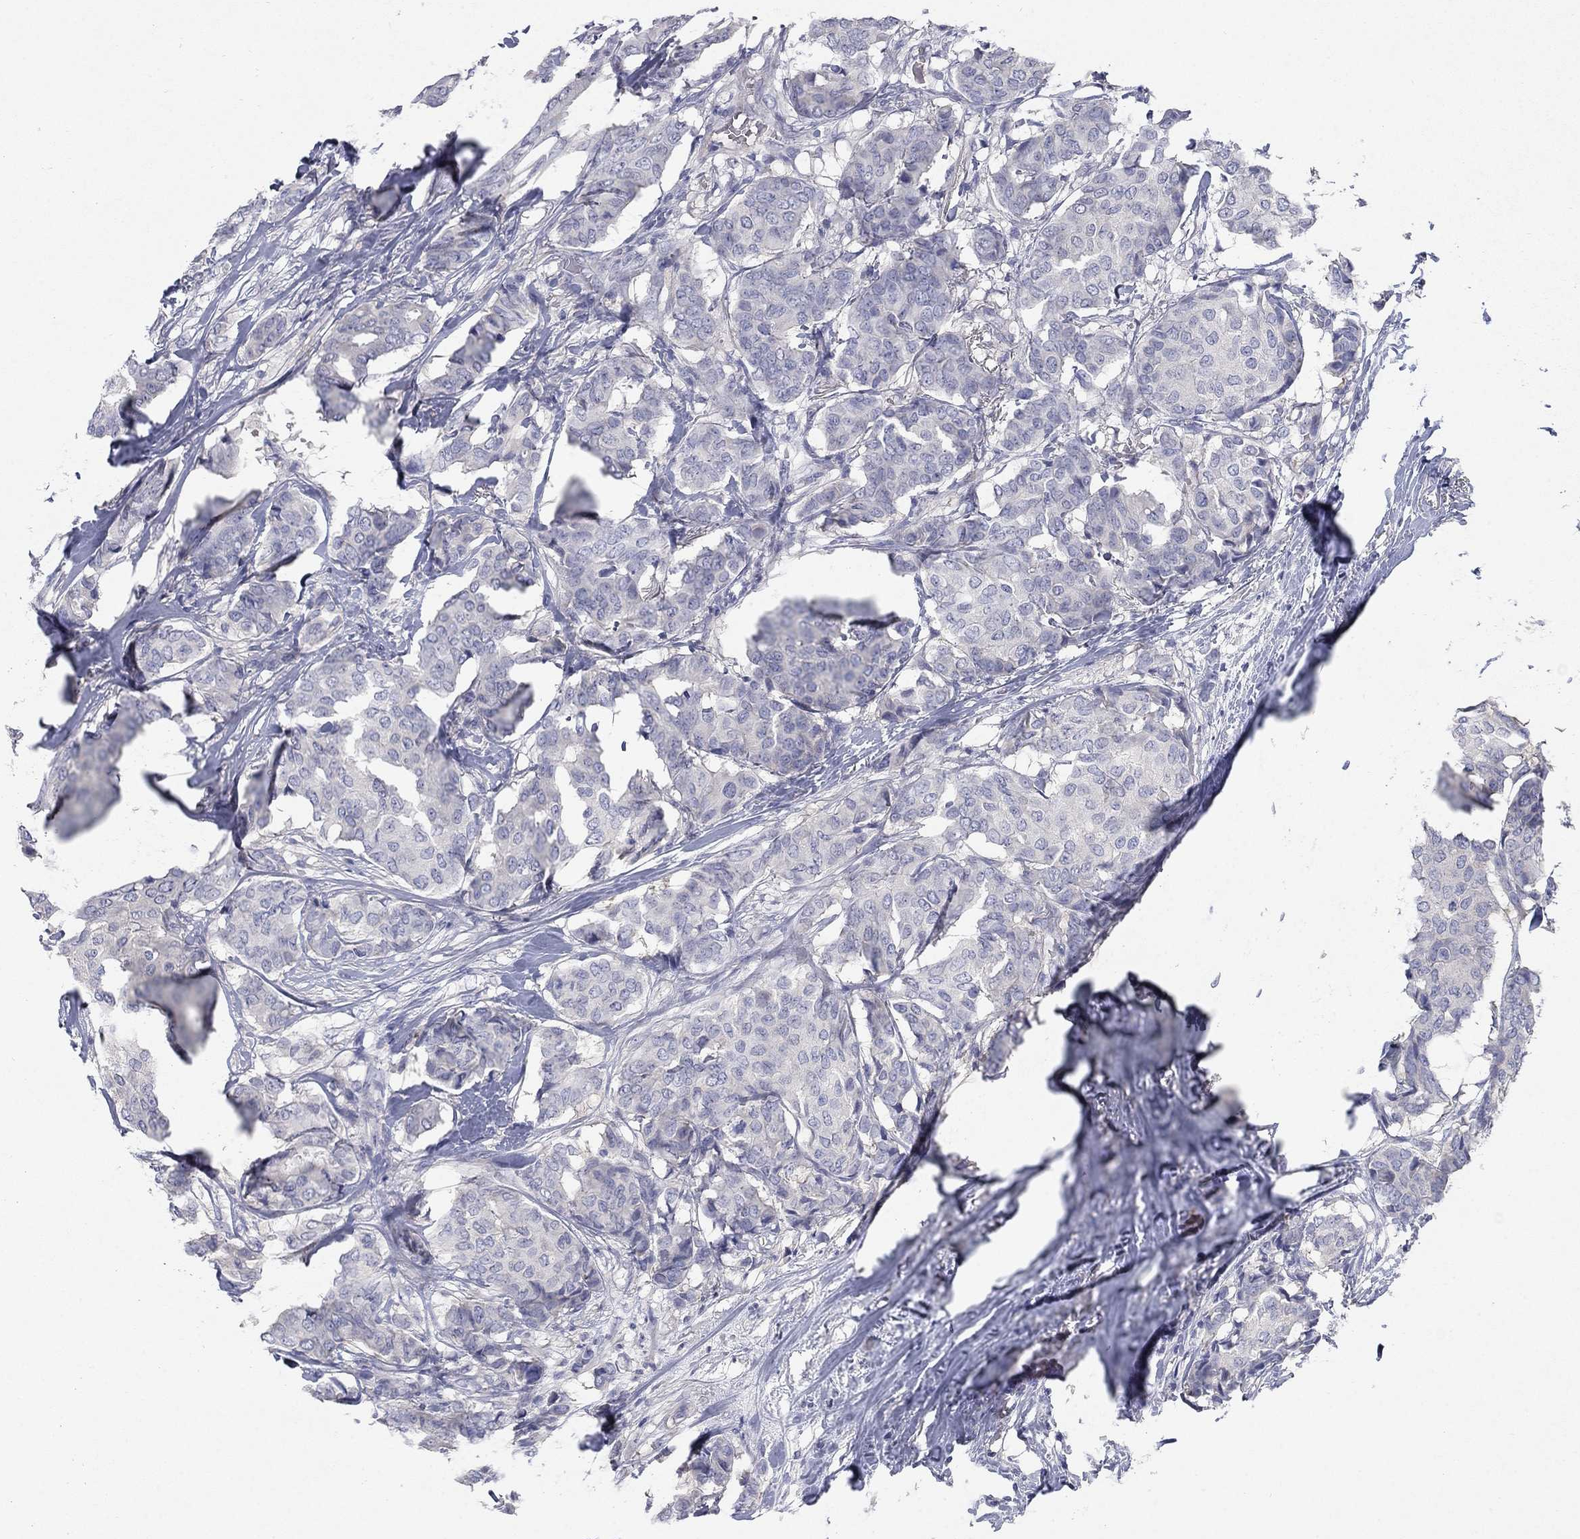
{"staining": {"intensity": "negative", "quantity": "none", "location": "none"}, "tissue": "breast cancer", "cell_type": "Tumor cells", "image_type": "cancer", "snomed": [{"axis": "morphology", "description": "Duct carcinoma"}, {"axis": "topography", "description": "Breast"}], "caption": "The immunohistochemistry (IHC) image has no significant expression in tumor cells of breast cancer tissue.", "gene": "TMEM249", "patient": {"sex": "female", "age": 75}}